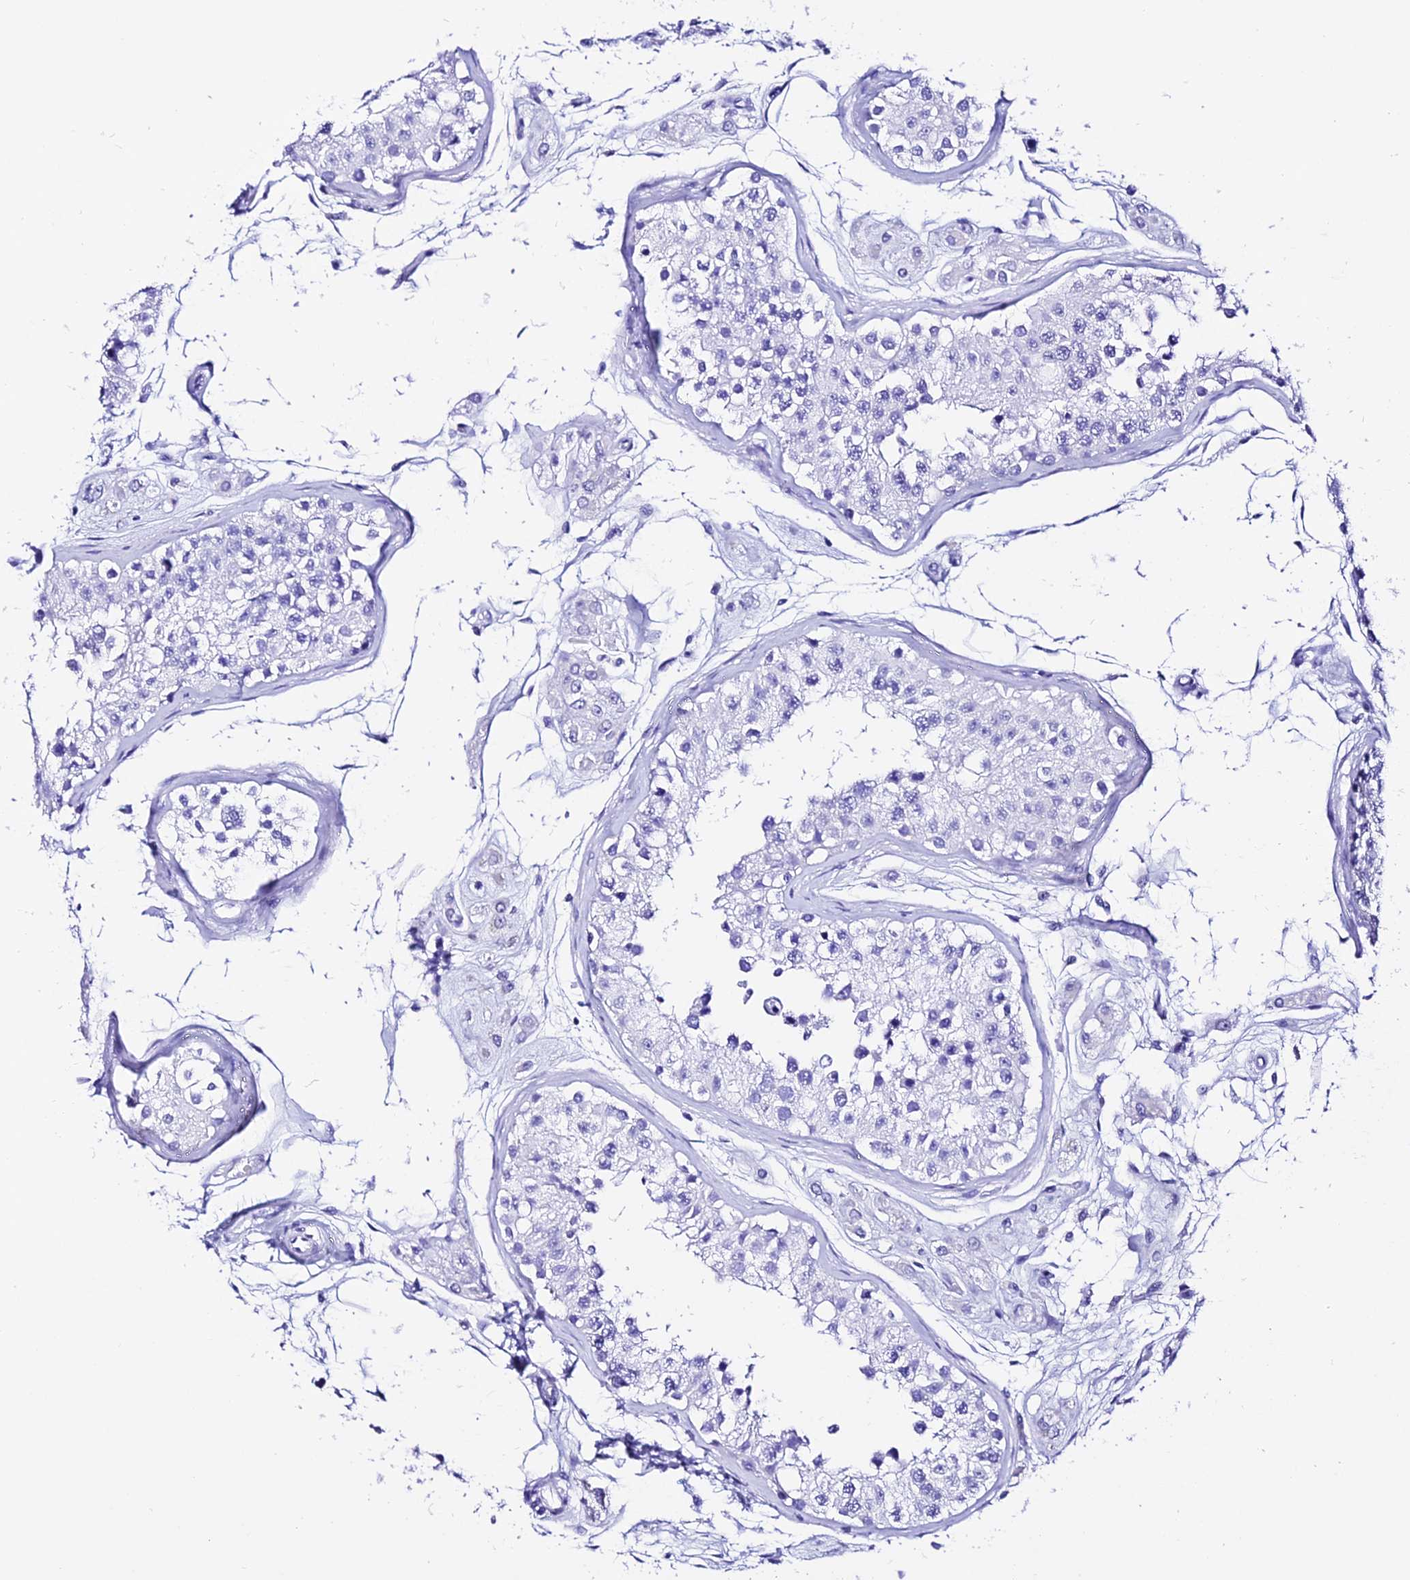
{"staining": {"intensity": "negative", "quantity": "none", "location": "none"}, "tissue": "testis", "cell_type": "Cells in seminiferous ducts", "image_type": "normal", "snomed": [{"axis": "morphology", "description": "Normal tissue, NOS"}, {"axis": "morphology", "description": "Adenocarcinoma, metastatic, NOS"}, {"axis": "topography", "description": "Testis"}], "caption": "This is an IHC image of normal human testis. There is no positivity in cells in seminiferous ducts.", "gene": "TRMT44", "patient": {"sex": "male", "age": 26}}